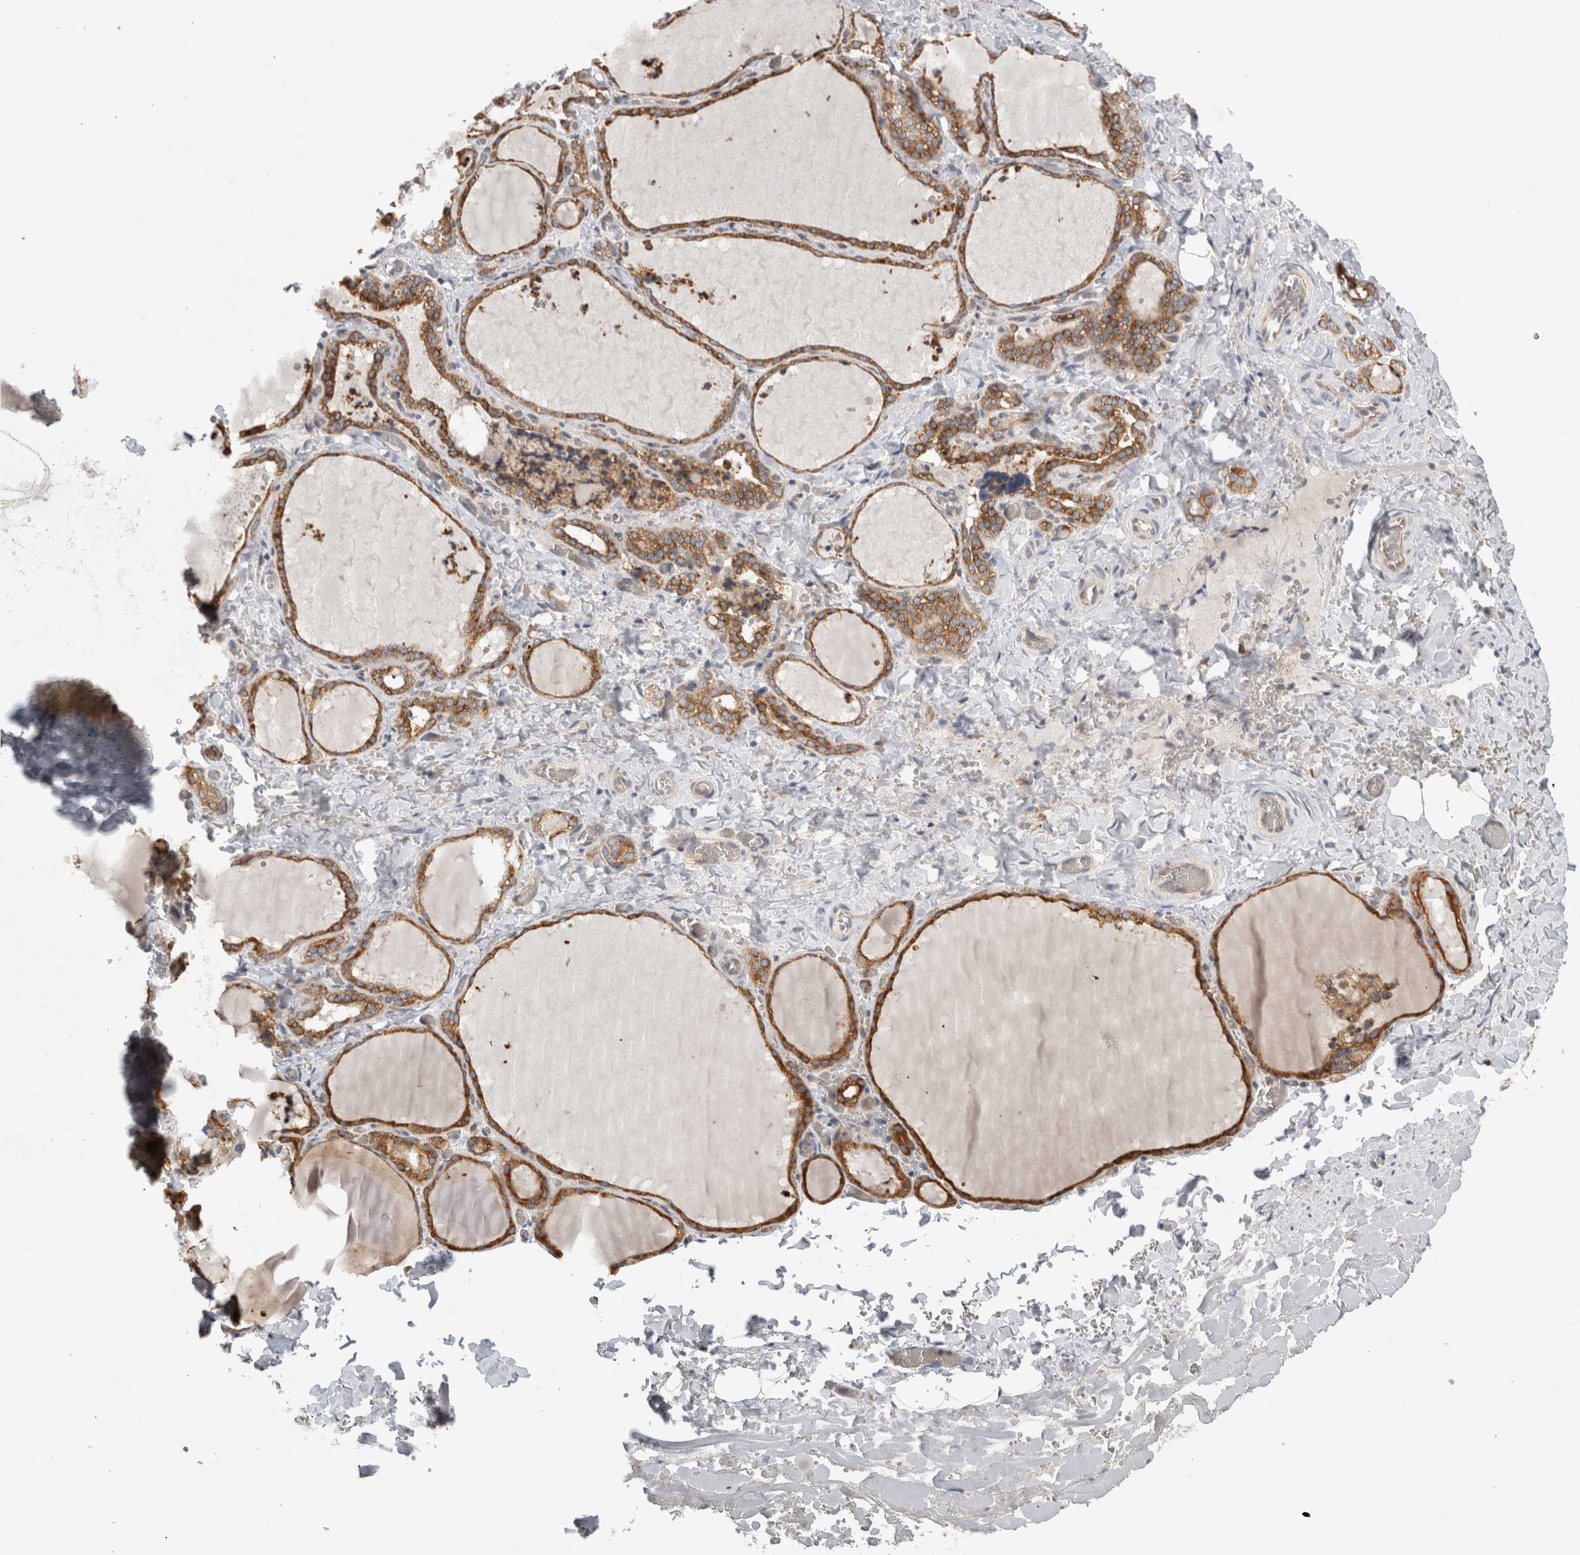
{"staining": {"intensity": "strong", "quantity": ">75%", "location": "cytoplasmic/membranous"}, "tissue": "thyroid gland", "cell_type": "Glandular cells", "image_type": "normal", "snomed": [{"axis": "morphology", "description": "Normal tissue, NOS"}, {"axis": "topography", "description": "Thyroid gland"}], "caption": "Thyroid gland stained with DAB (3,3'-diaminobenzidine) immunohistochemistry (IHC) exhibits high levels of strong cytoplasmic/membranous positivity in approximately >75% of glandular cells. (DAB IHC with brightfield microscopy, high magnification).", "gene": "PARP6", "patient": {"sex": "female", "age": 22}}